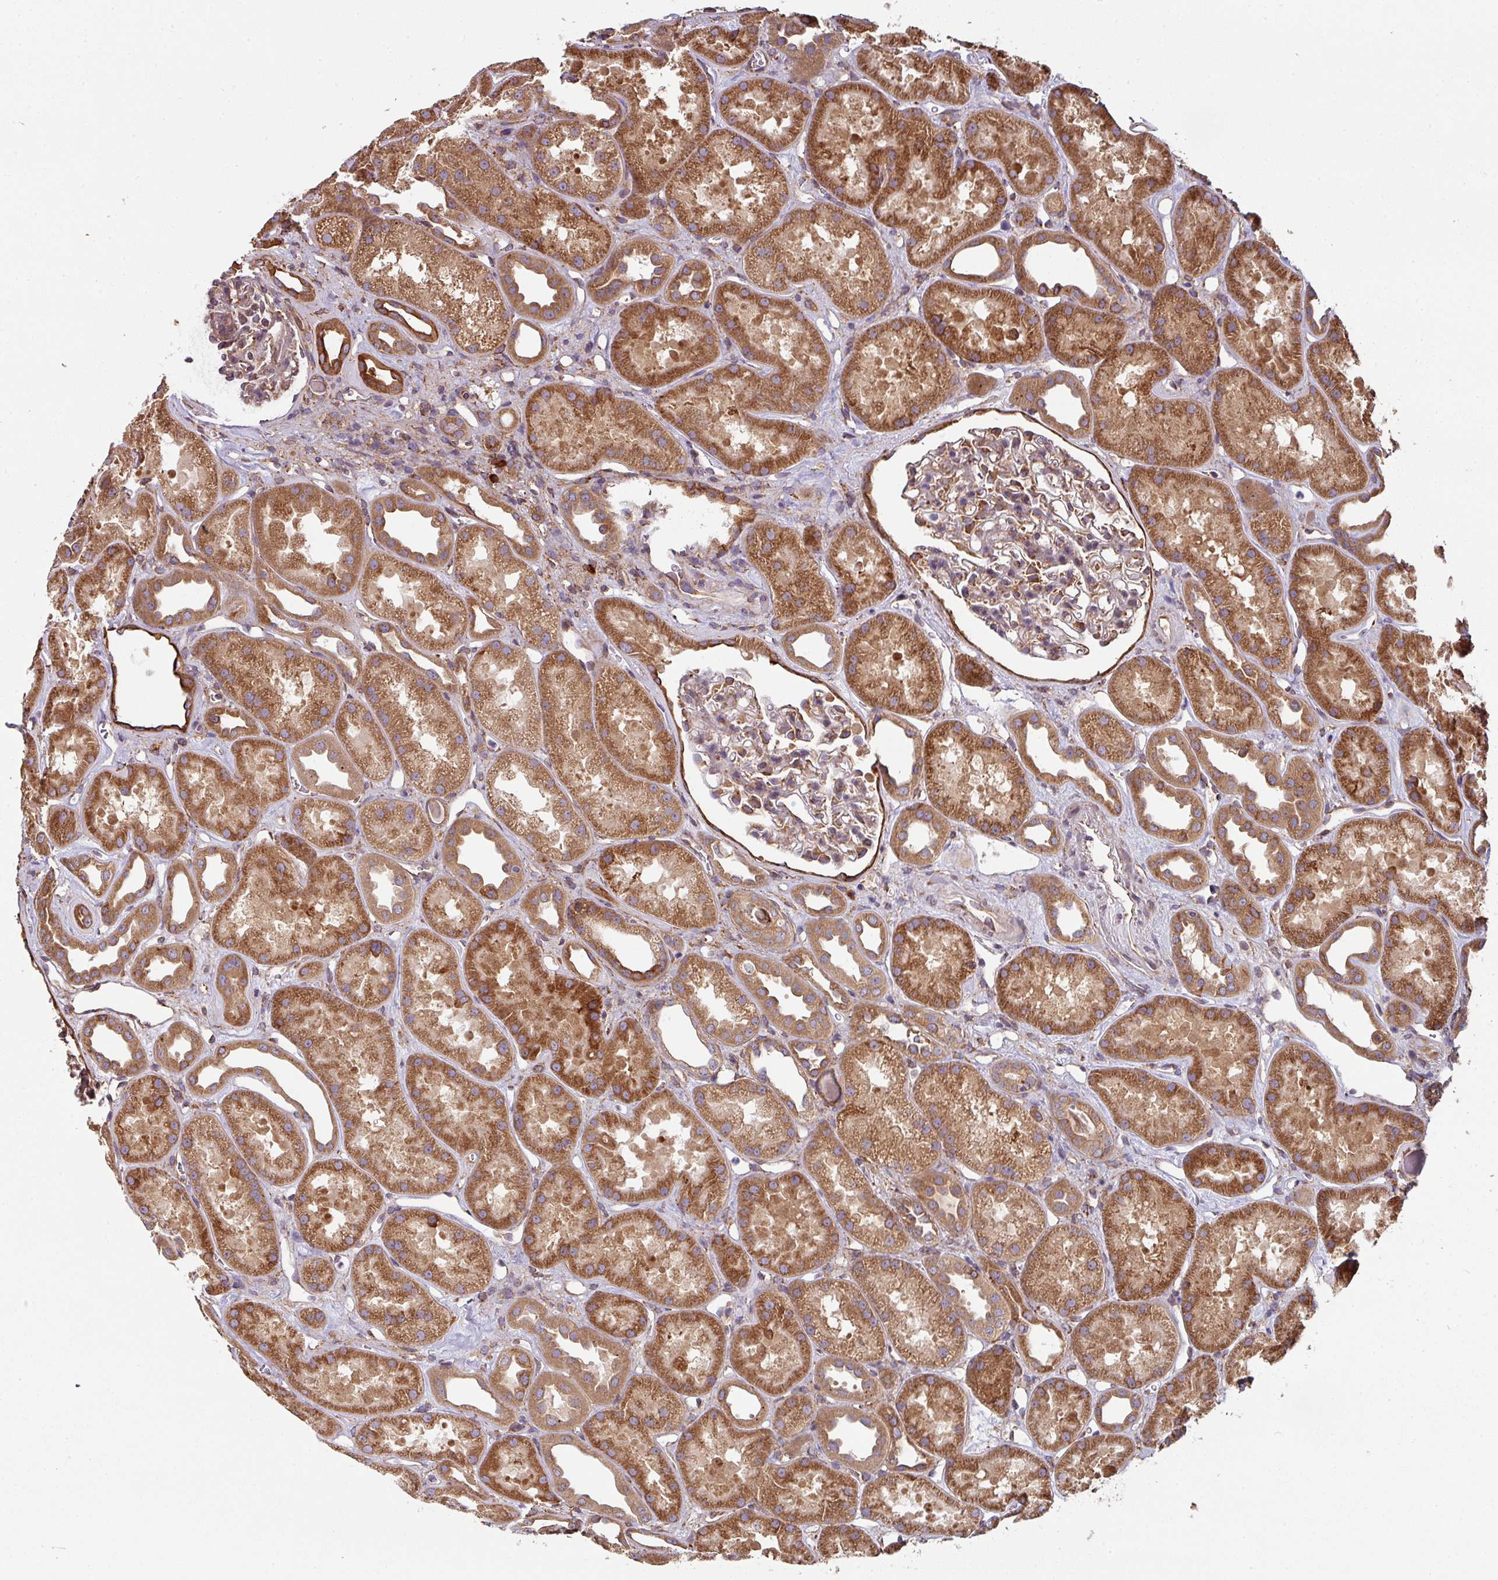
{"staining": {"intensity": "moderate", "quantity": "25%-75%", "location": "cytoplasmic/membranous"}, "tissue": "kidney", "cell_type": "Cells in glomeruli", "image_type": "normal", "snomed": [{"axis": "morphology", "description": "Normal tissue, NOS"}, {"axis": "topography", "description": "Kidney"}], "caption": "Immunohistochemical staining of normal human kidney exhibits medium levels of moderate cytoplasmic/membranous staining in approximately 25%-75% of cells in glomeruli. The staining is performed using DAB brown chromogen to label protein expression. The nuclei are counter-stained blue using hematoxylin.", "gene": "FAT4", "patient": {"sex": "male", "age": 61}}